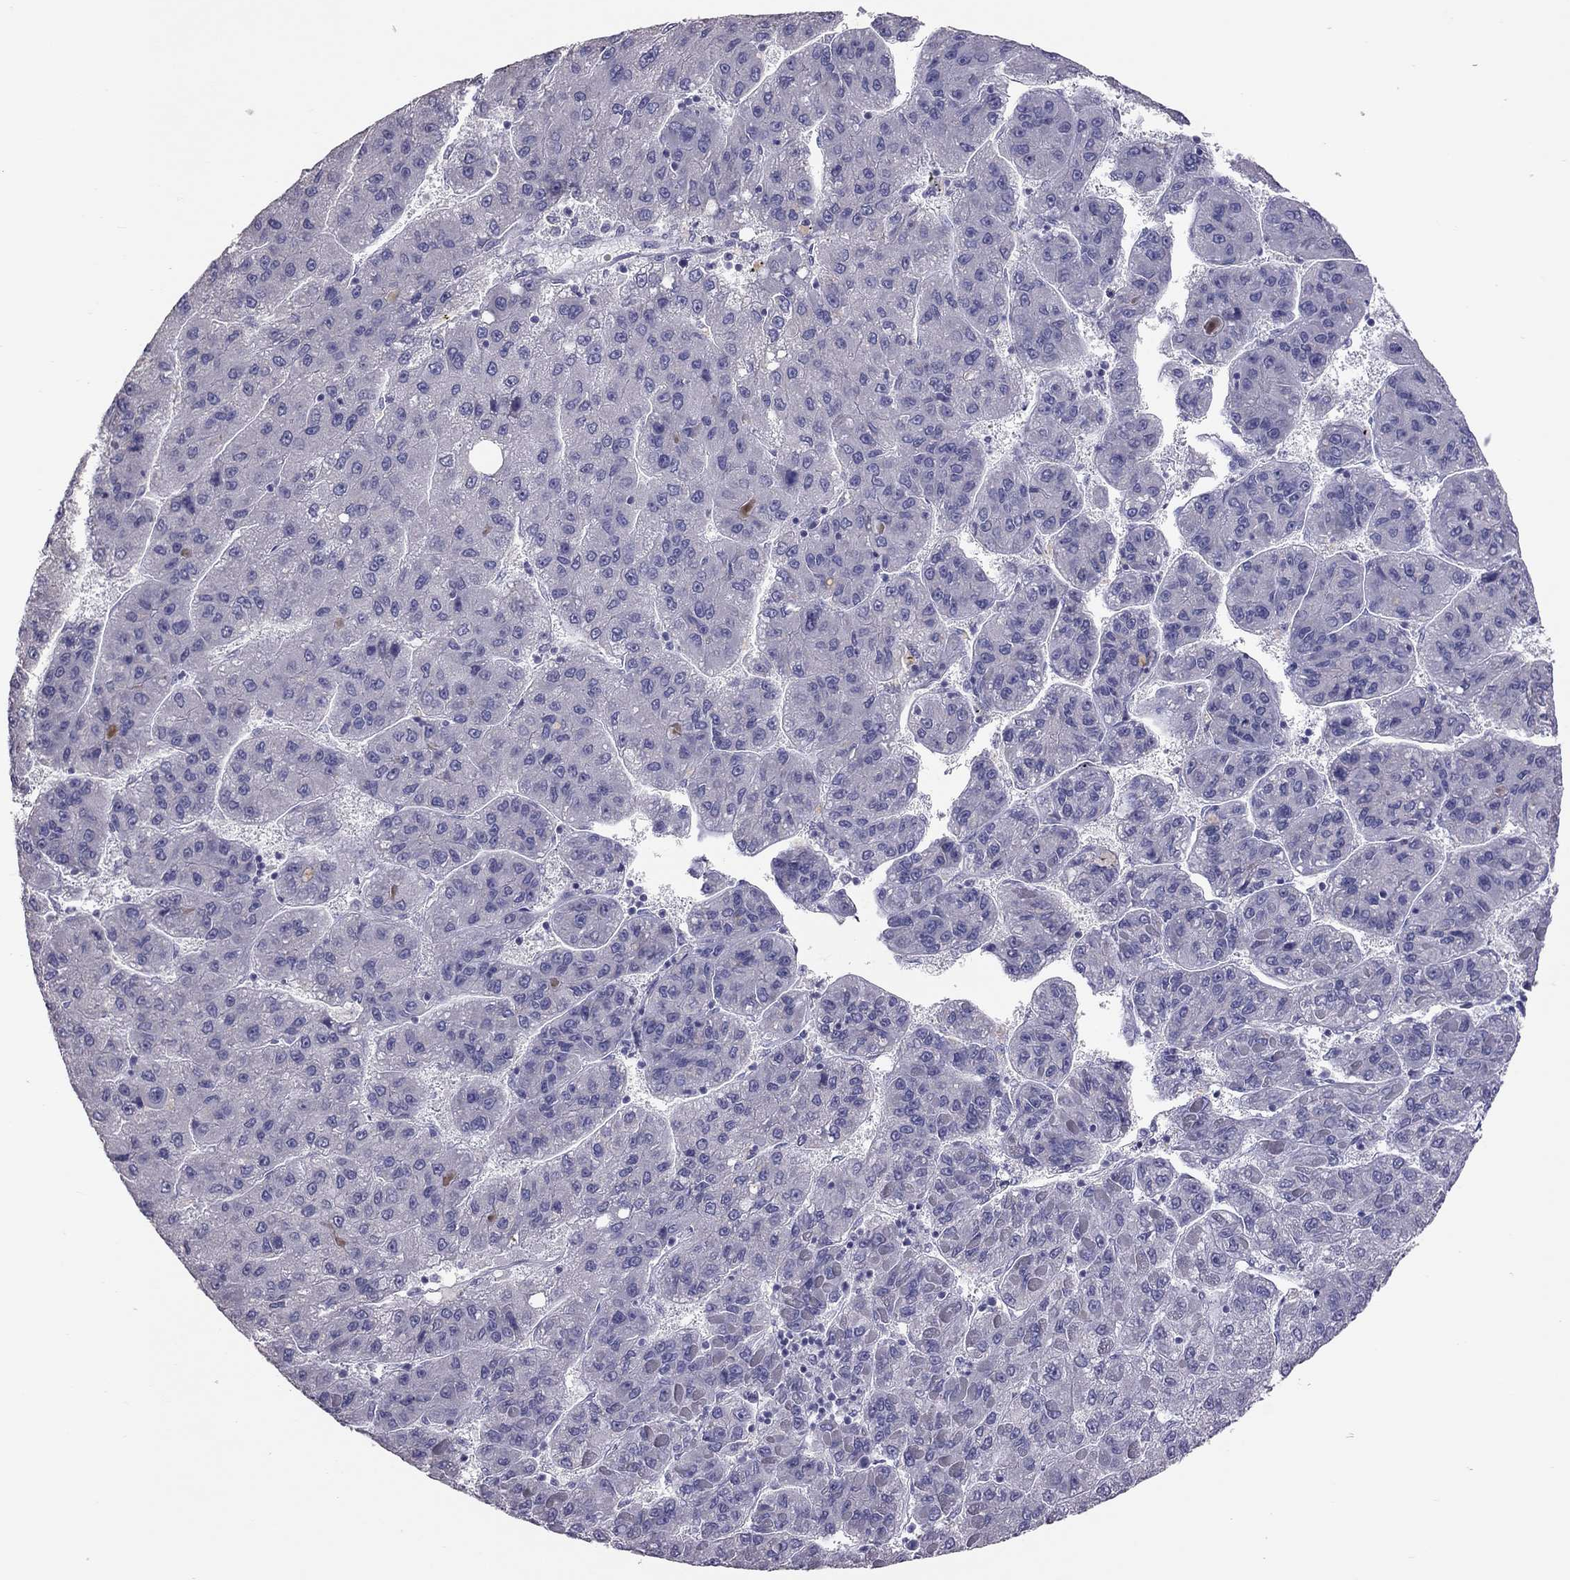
{"staining": {"intensity": "negative", "quantity": "none", "location": "none"}, "tissue": "liver cancer", "cell_type": "Tumor cells", "image_type": "cancer", "snomed": [{"axis": "morphology", "description": "Carcinoma, Hepatocellular, NOS"}, {"axis": "topography", "description": "Liver"}], "caption": "A high-resolution photomicrograph shows immunohistochemistry (IHC) staining of hepatocellular carcinoma (liver), which exhibits no significant staining in tumor cells. (Immunohistochemistry (ihc), brightfield microscopy, high magnification).", "gene": "PSMB11", "patient": {"sex": "female", "age": 82}}